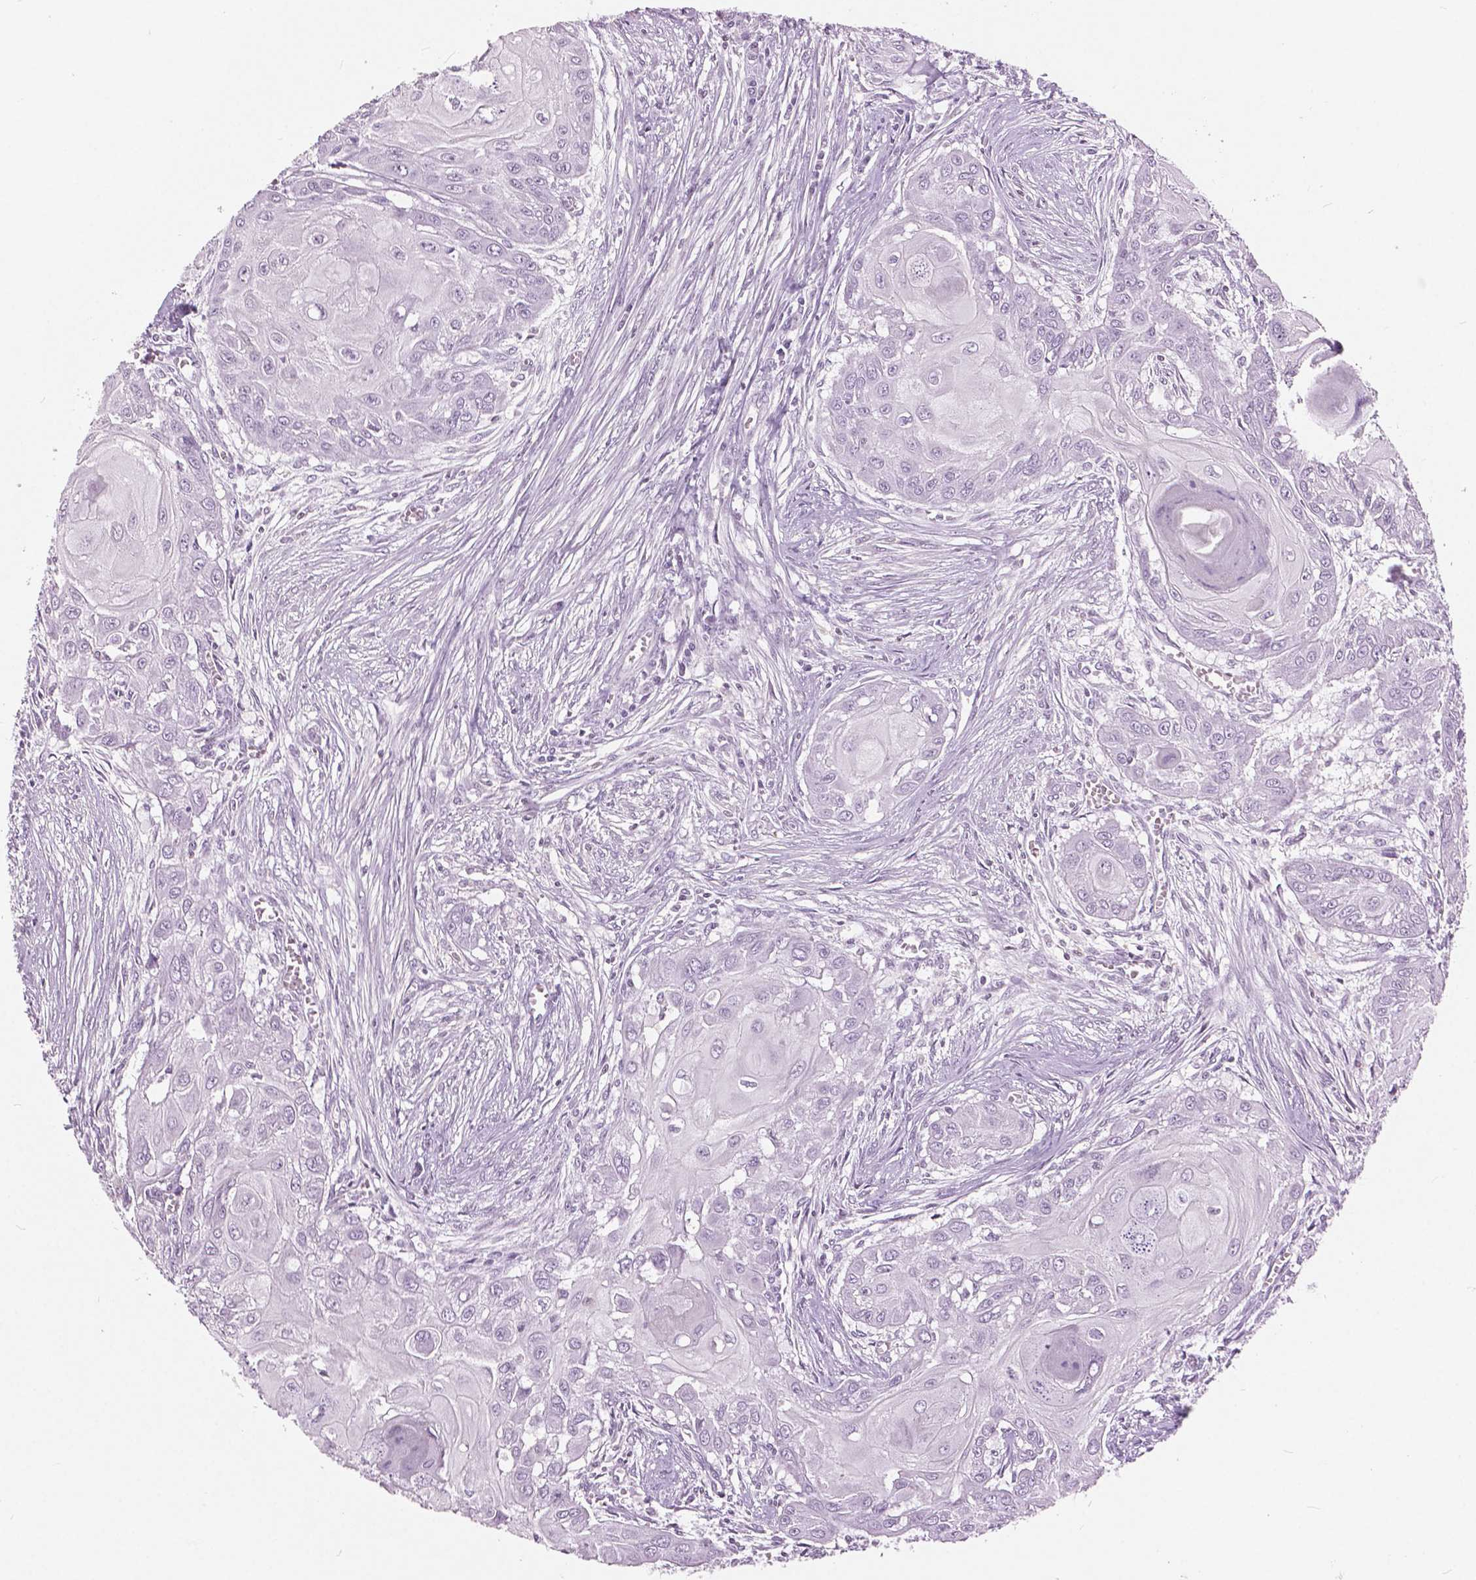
{"staining": {"intensity": "negative", "quantity": "none", "location": "none"}, "tissue": "head and neck cancer", "cell_type": "Tumor cells", "image_type": "cancer", "snomed": [{"axis": "morphology", "description": "Squamous cell carcinoma, NOS"}, {"axis": "topography", "description": "Oral tissue"}, {"axis": "topography", "description": "Head-Neck"}], "caption": "Tumor cells are negative for protein expression in human head and neck squamous cell carcinoma. The staining was performed using DAB to visualize the protein expression in brown, while the nuclei were stained in blue with hematoxylin (Magnification: 20x).", "gene": "GALM", "patient": {"sex": "male", "age": 71}}